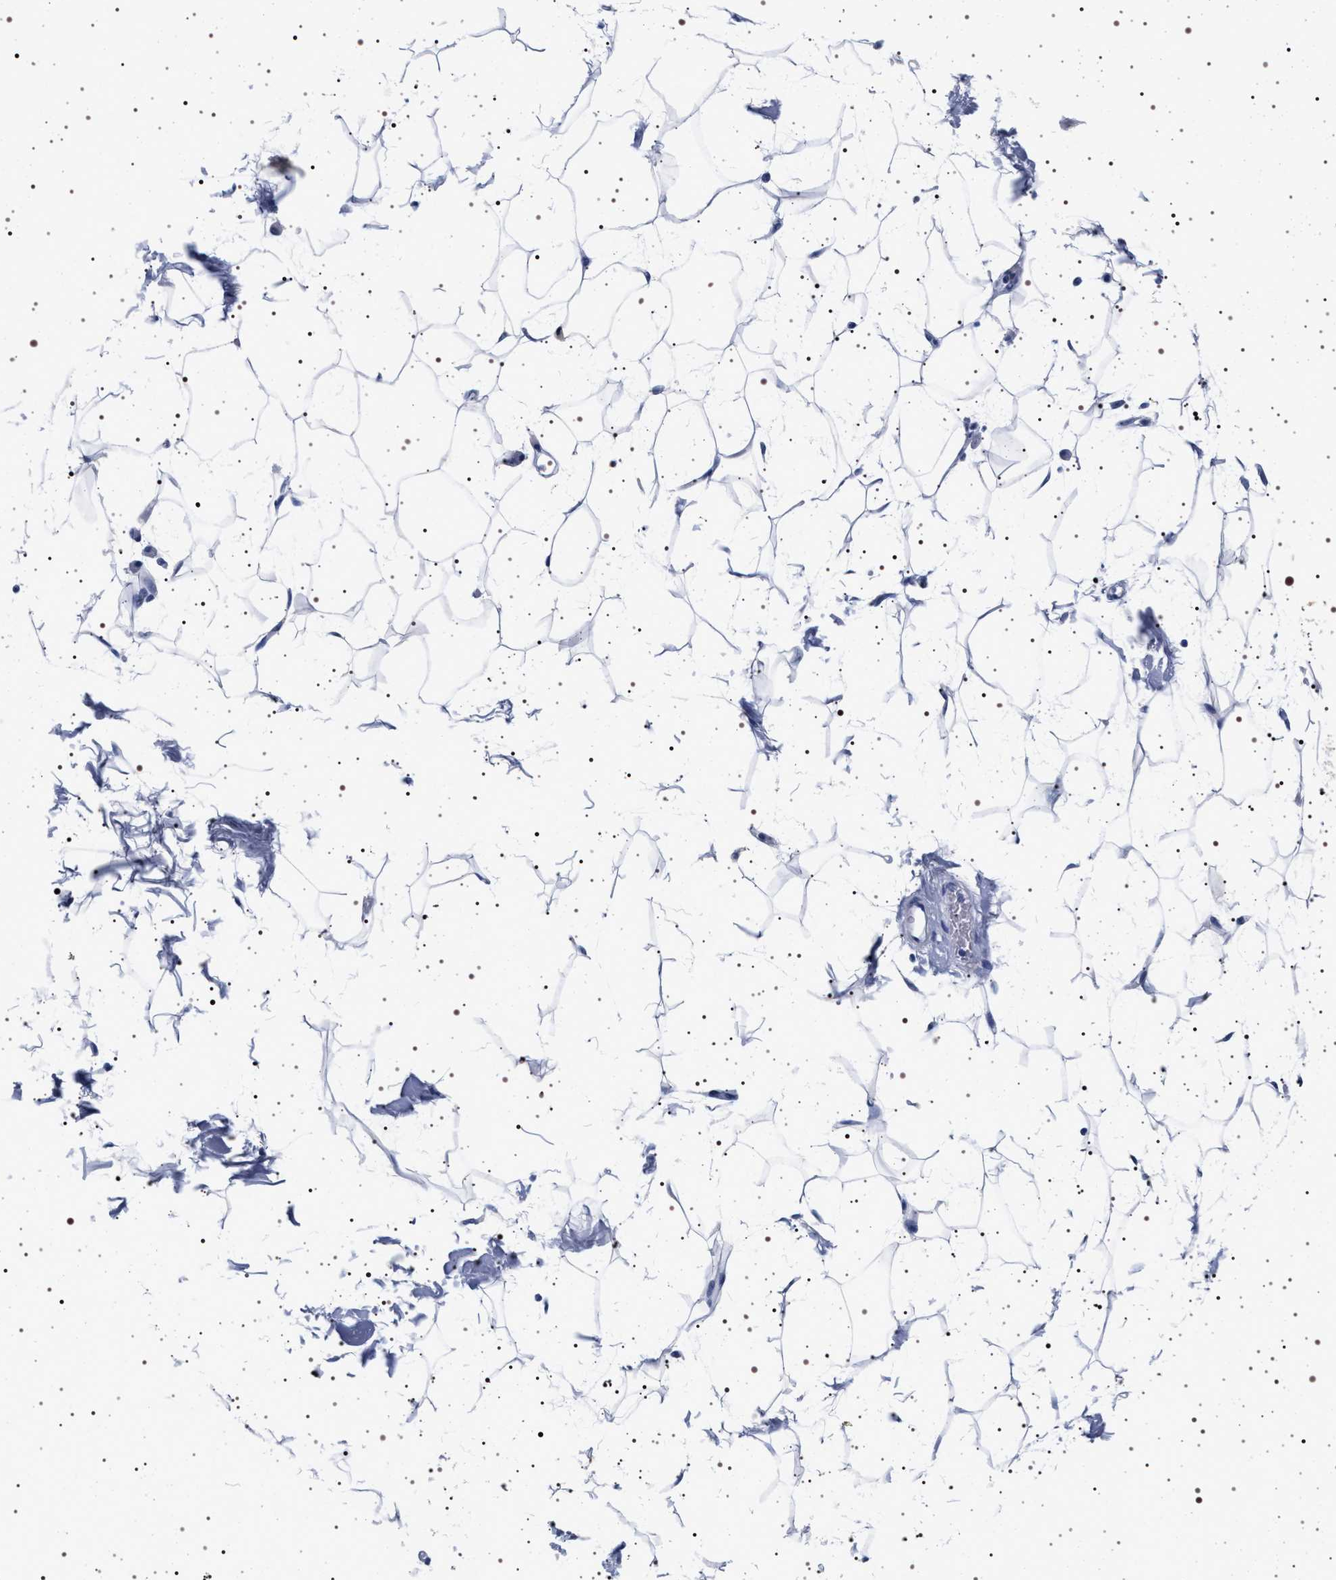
{"staining": {"intensity": "negative", "quantity": "none", "location": "none"}, "tissue": "adipose tissue", "cell_type": "Adipocytes", "image_type": "normal", "snomed": [{"axis": "morphology", "description": "Normal tissue, NOS"}, {"axis": "topography", "description": "Soft tissue"}], "caption": "DAB (3,3'-diaminobenzidine) immunohistochemical staining of unremarkable adipose tissue shows no significant expression in adipocytes.", "gene": "SYN1", "patient": {"sex": "male", "age": 72}}